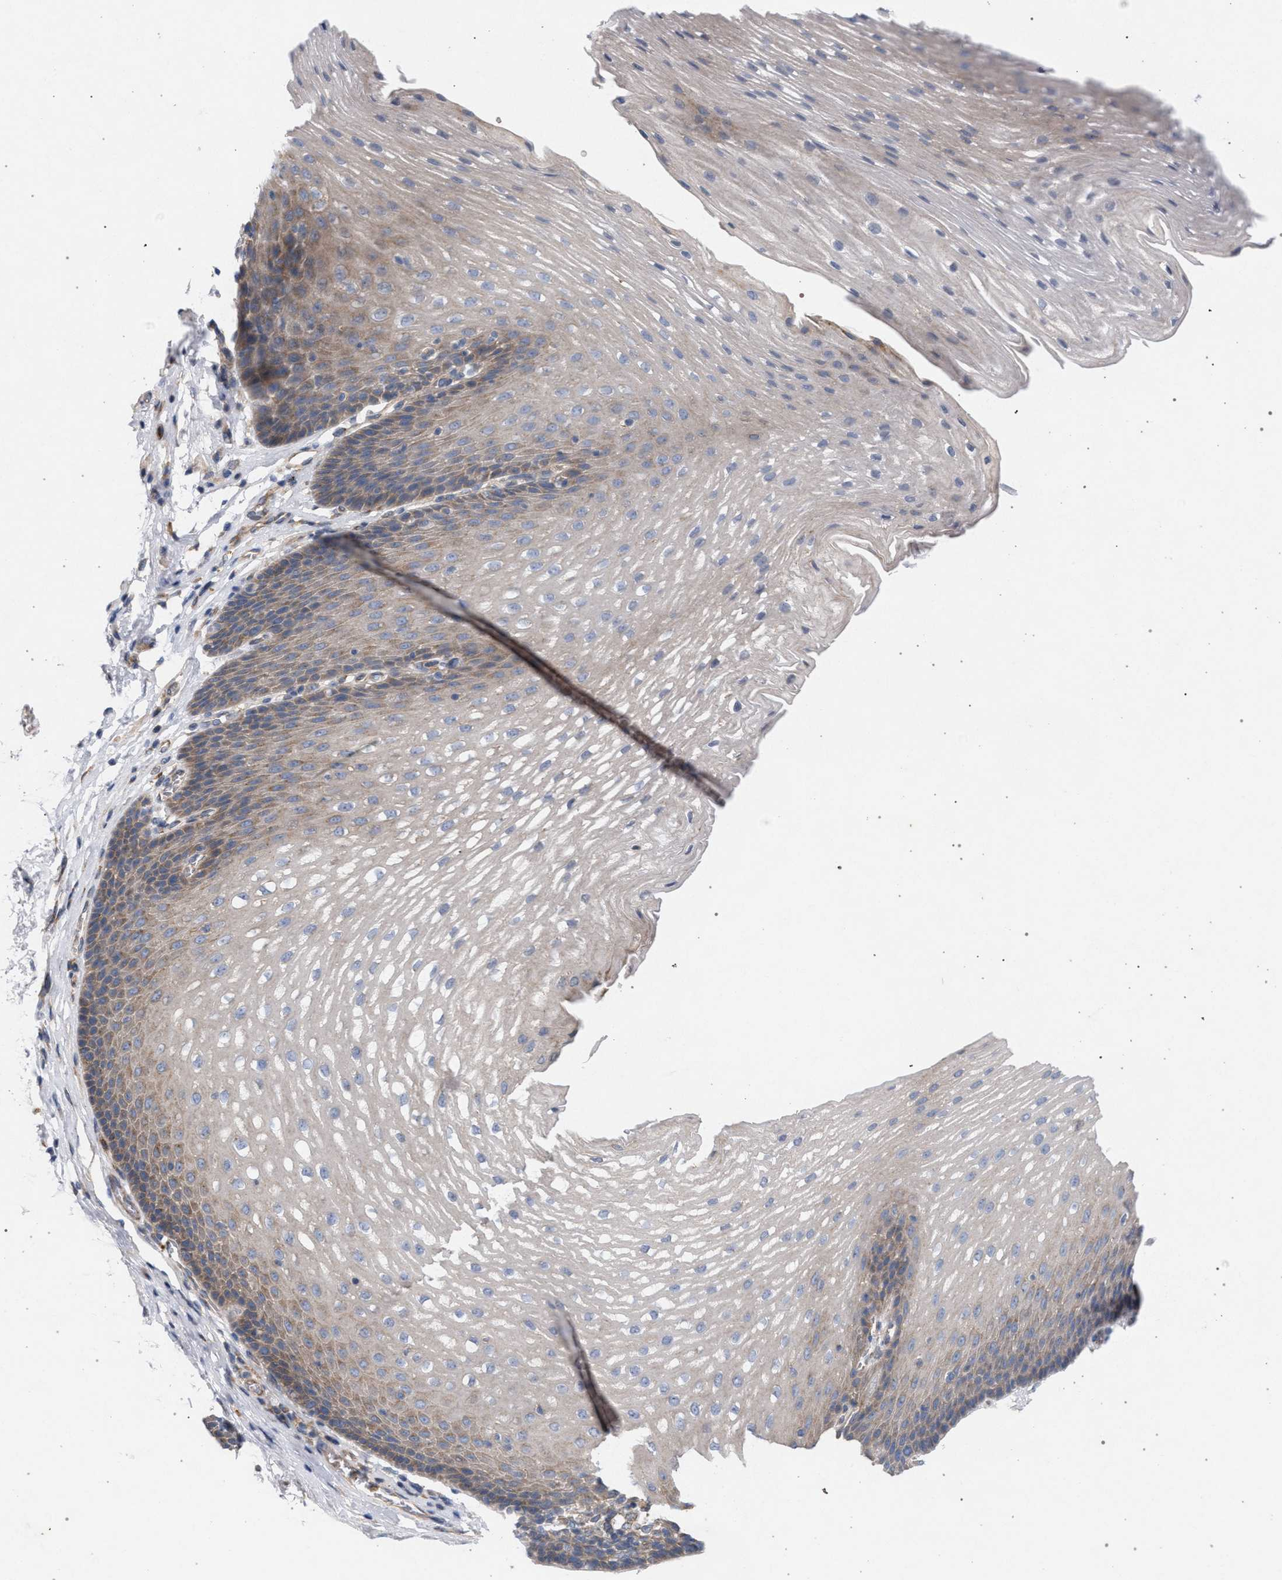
{"staining": {"intensity": "weak", "quantity": "25%-75%", "location": "cytoplasmic/membranous"}, "tissue": "esophagus", "cell_type": "Squamous epithelial cells", "image_type": "normal", "snomed": [{"axis": "morphology", "description": "Normal tissue, NOS"}, {"axis": "topography", "description": "Esophagus"}], "caption": "A brown stain highlights weak cytoplasmic/membranous expression of a protein in squamous epithelial cells of benign esophagus.", "gene": "MAMDC2", "patient": {"sex": "male", "age": 48}}